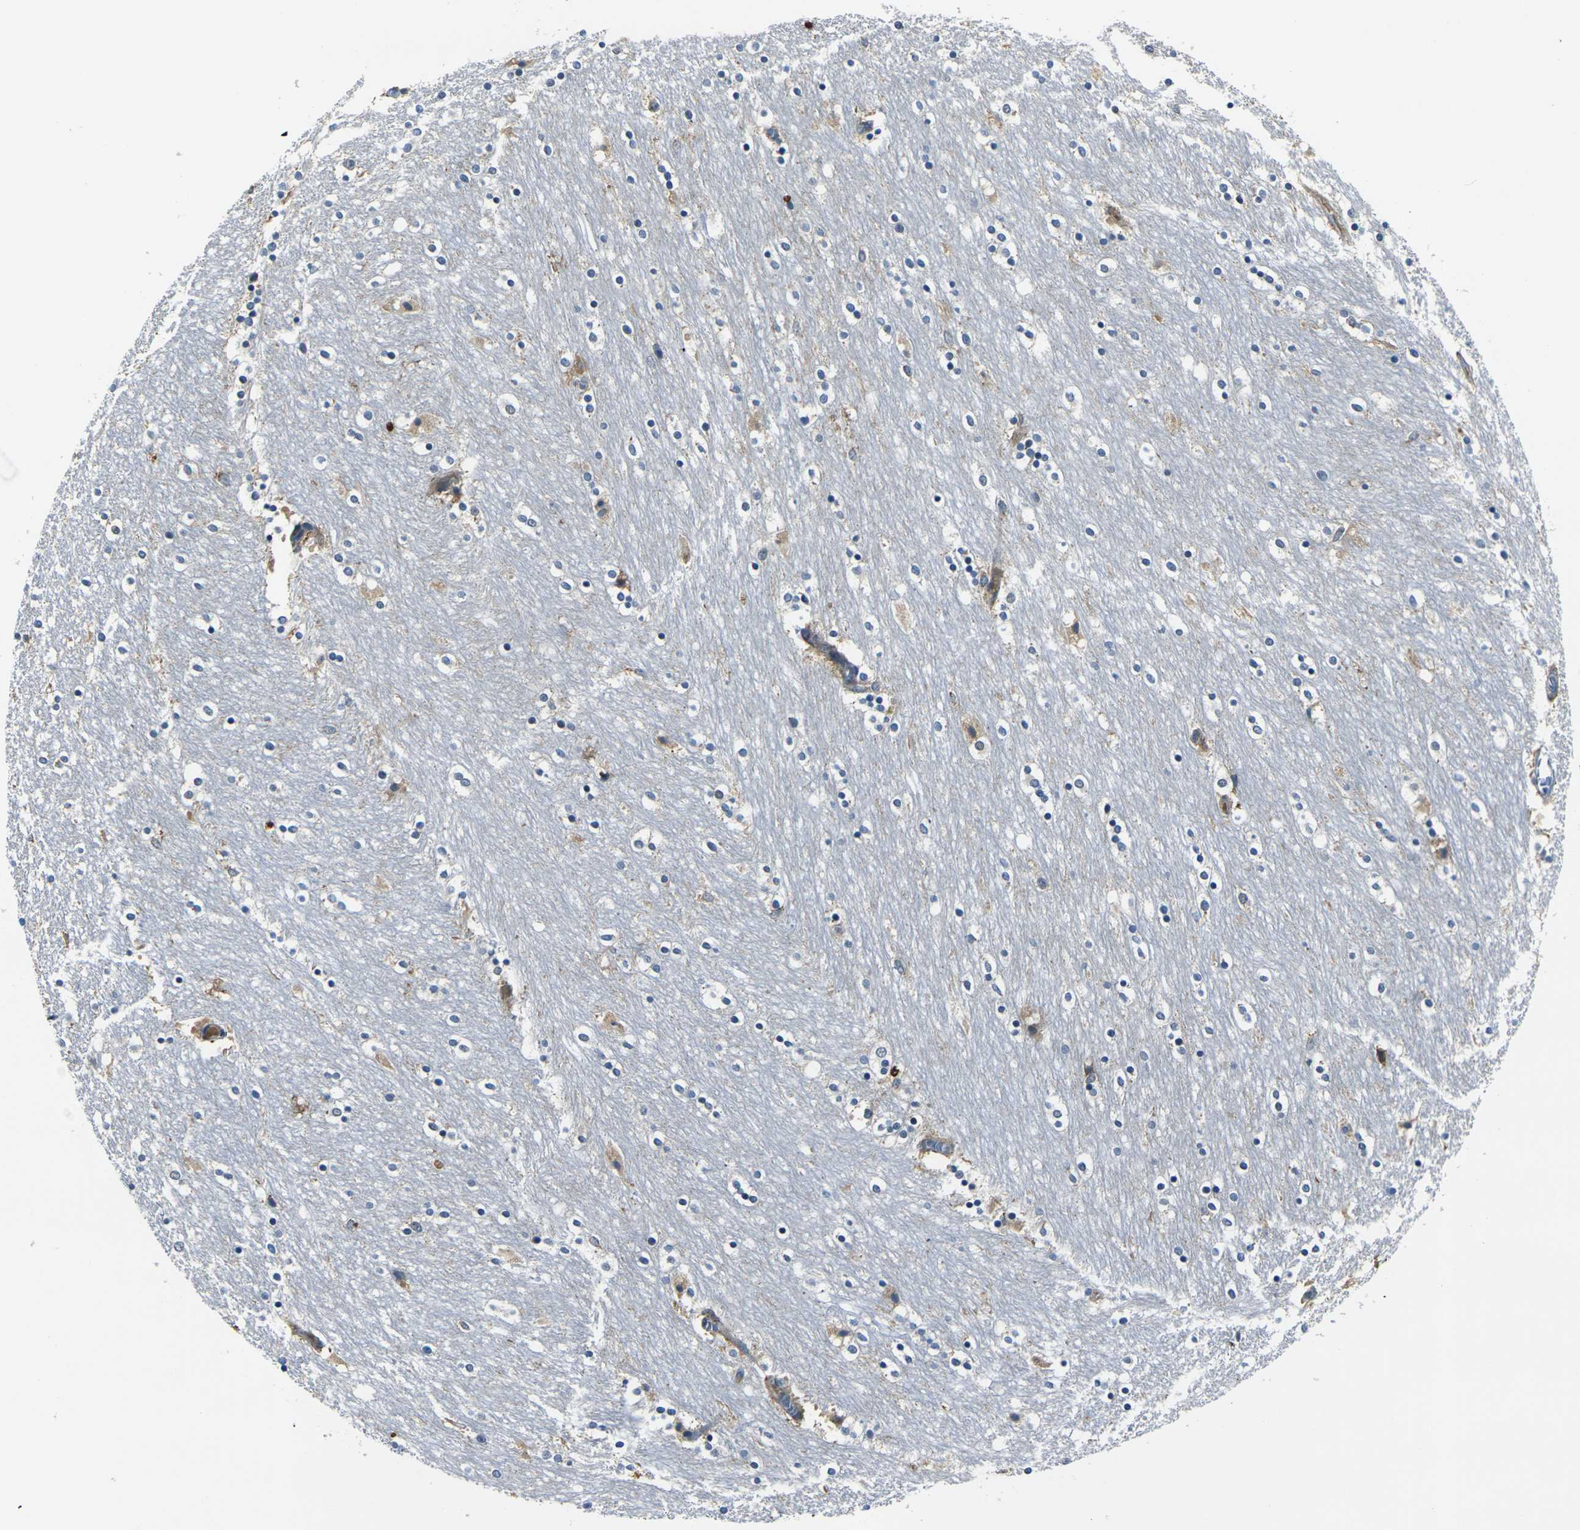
{"staining": {"intensity": "moderate", "quantity": "25%-75%", "location": "cytoplasmic/membranous"}, "tissue": "caudate", "cell_type": "Glial cells", "image_type": "normal", "snomed": [{"axis": "morphology", "description": "Normal tissue, NOS"}, {"axis": "topography", "description": "Lateral ventricle wall"}], "caption": "Protein analysis of normal caudate reveals moderate cytoplasmic/membranous positivity in approximately 25%-75% of glial cells.", "gene": "PIGL", "patient": {"sex": "female", "age": 54}}